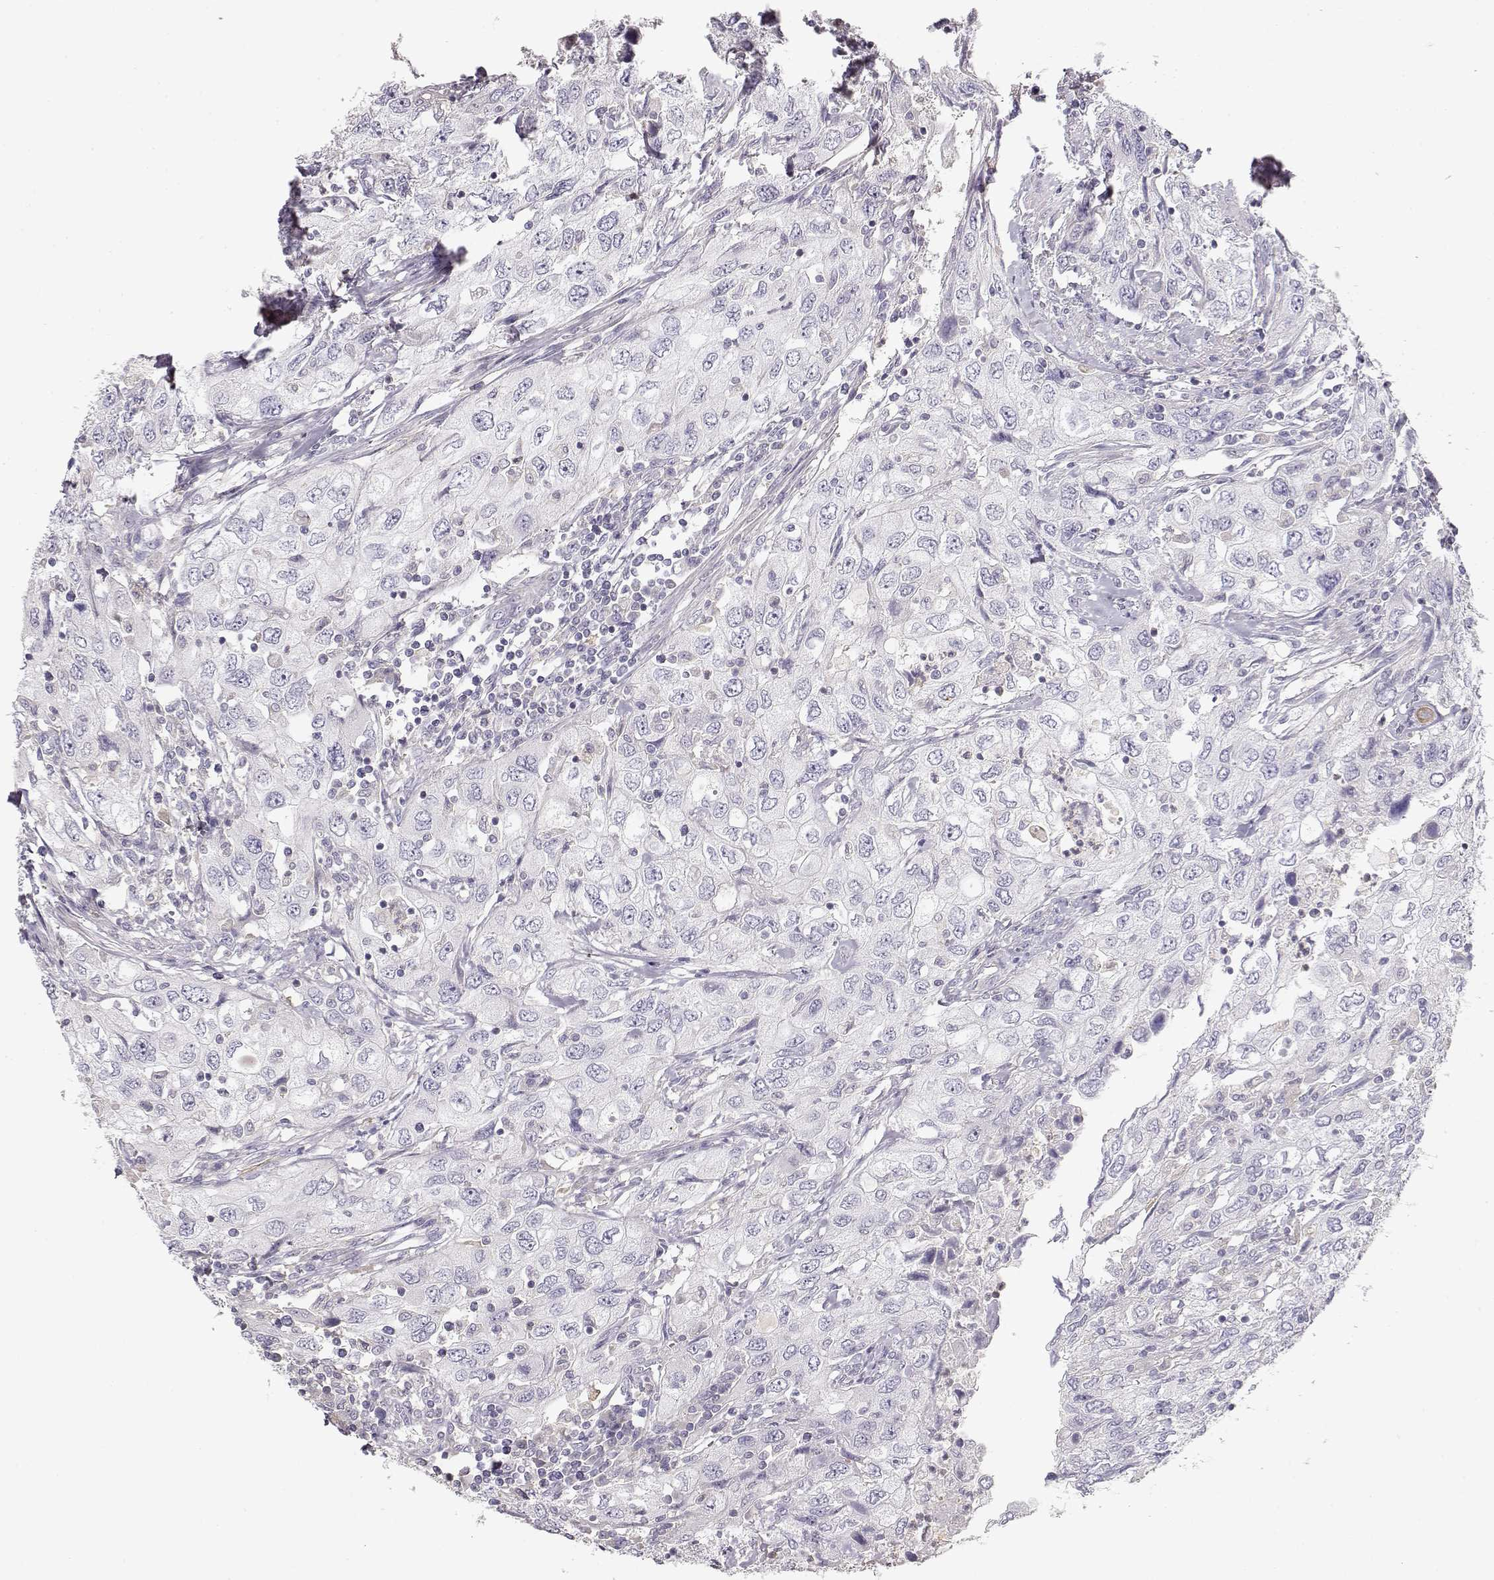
{"staining": {"intensity": "negative", "quantity": "none", "location": "none"}, "tissue": "urothelial cancer", "cell_type": "Tumor cells", "image_type": "cancer", "snomed": [{"axis": "morphology", "description": "Urothelial carcinoma, High grade"}, {"axis": "topography", "description": "Urinary bladder"}], "caption": "This is an immunohistochemistry (IHC) image of human urothelial cancer. There is no expression in tumor cells.", "gene": "VAV1", "patient": {"sex": "male", "age": 76}}